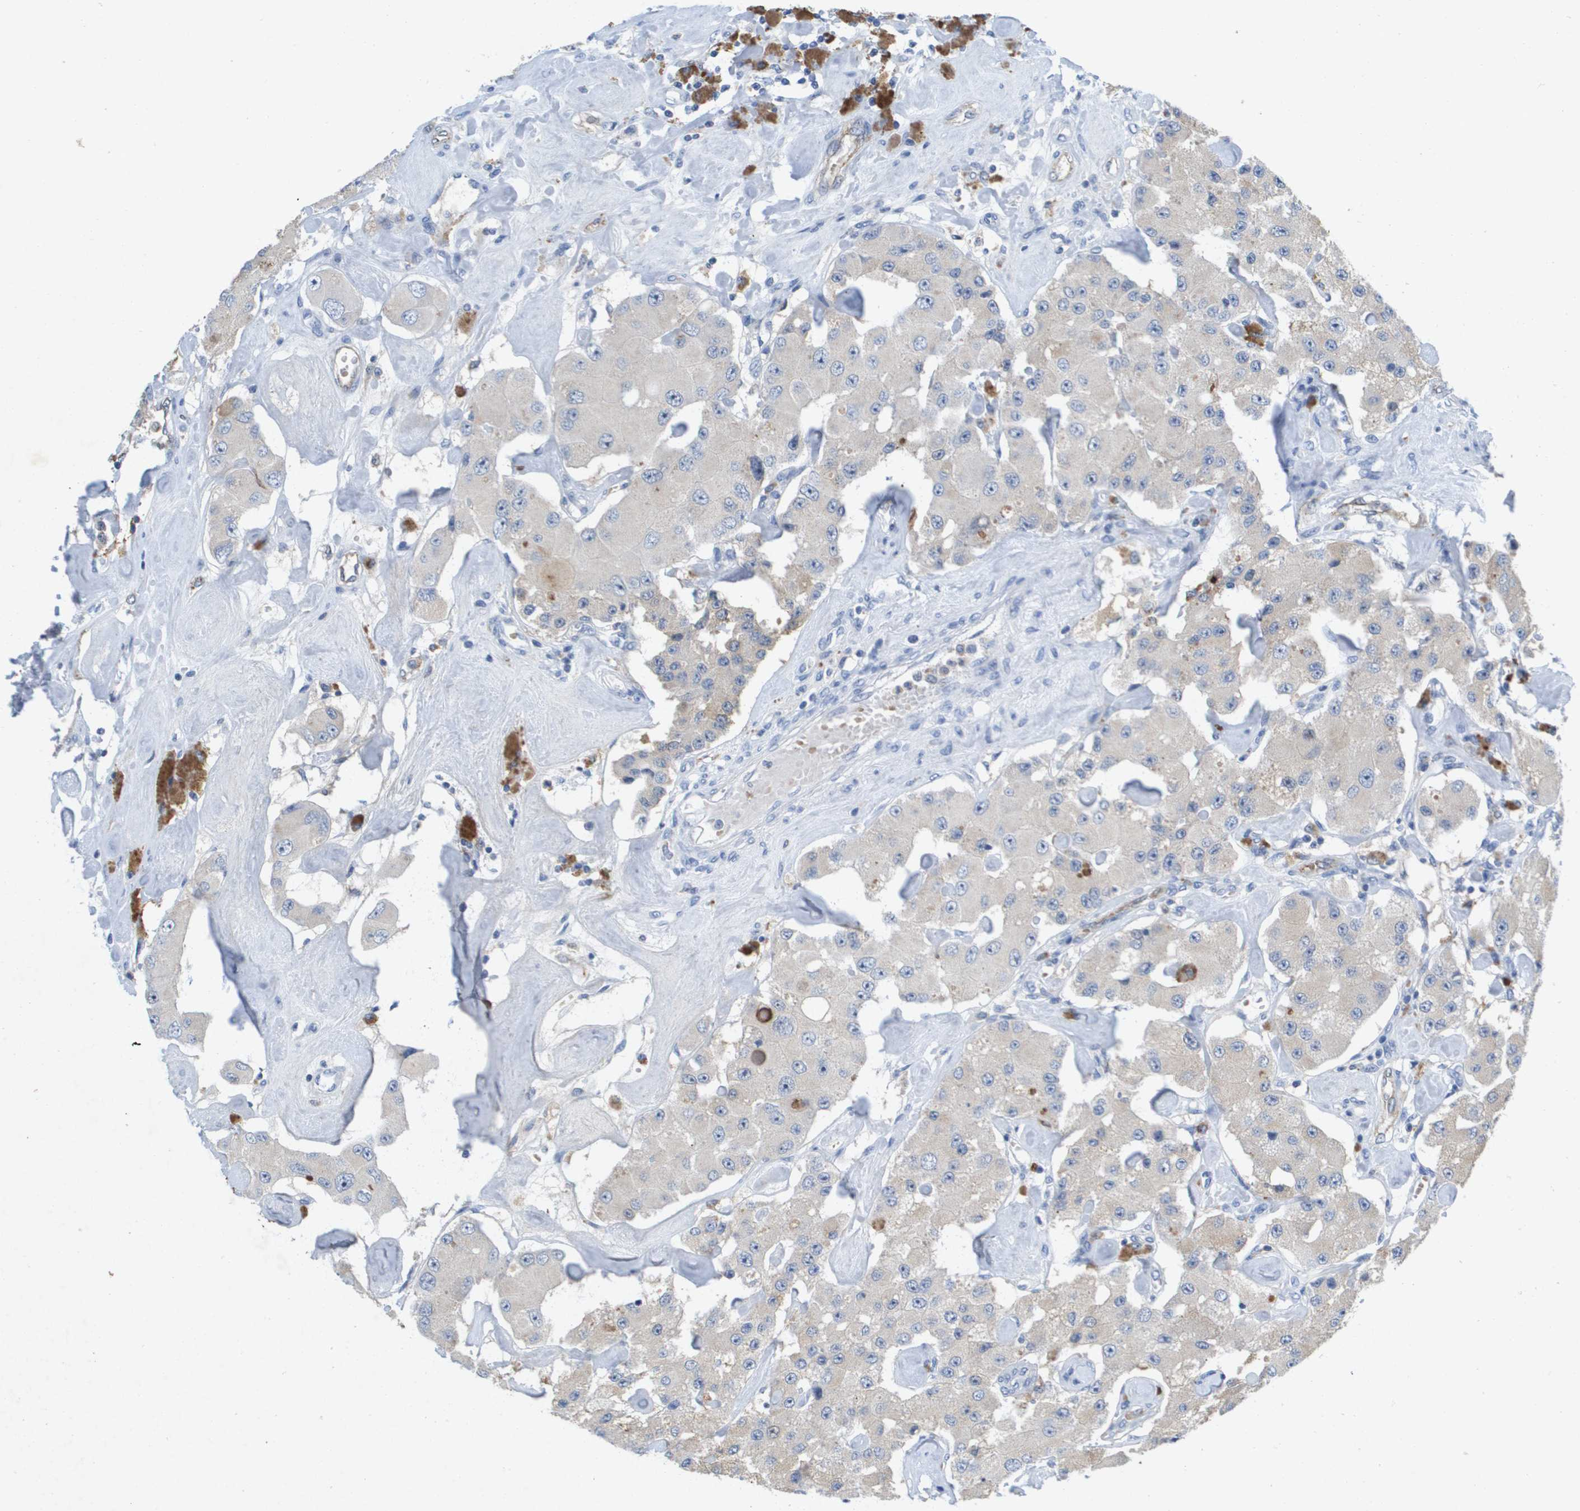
{"staining": {"intensity": "negative", "quantity": "none", "location": "none"}, "tissue": "carcinoid", "cell_type": "Tumor cells", "image_type": "cancer", "snomed": [{"axis": "morphology", "description": "Carcinoid, malignant, NOS"}, {"axis": "topography", "description": "Pancreas"}], "caption": "IHC image of human carcinoid (malignant) stained for a protein (brown), which shows no staining in tumor cells.", "gene": "LIPG", "patient": {"sex": "male", "age": 41}}